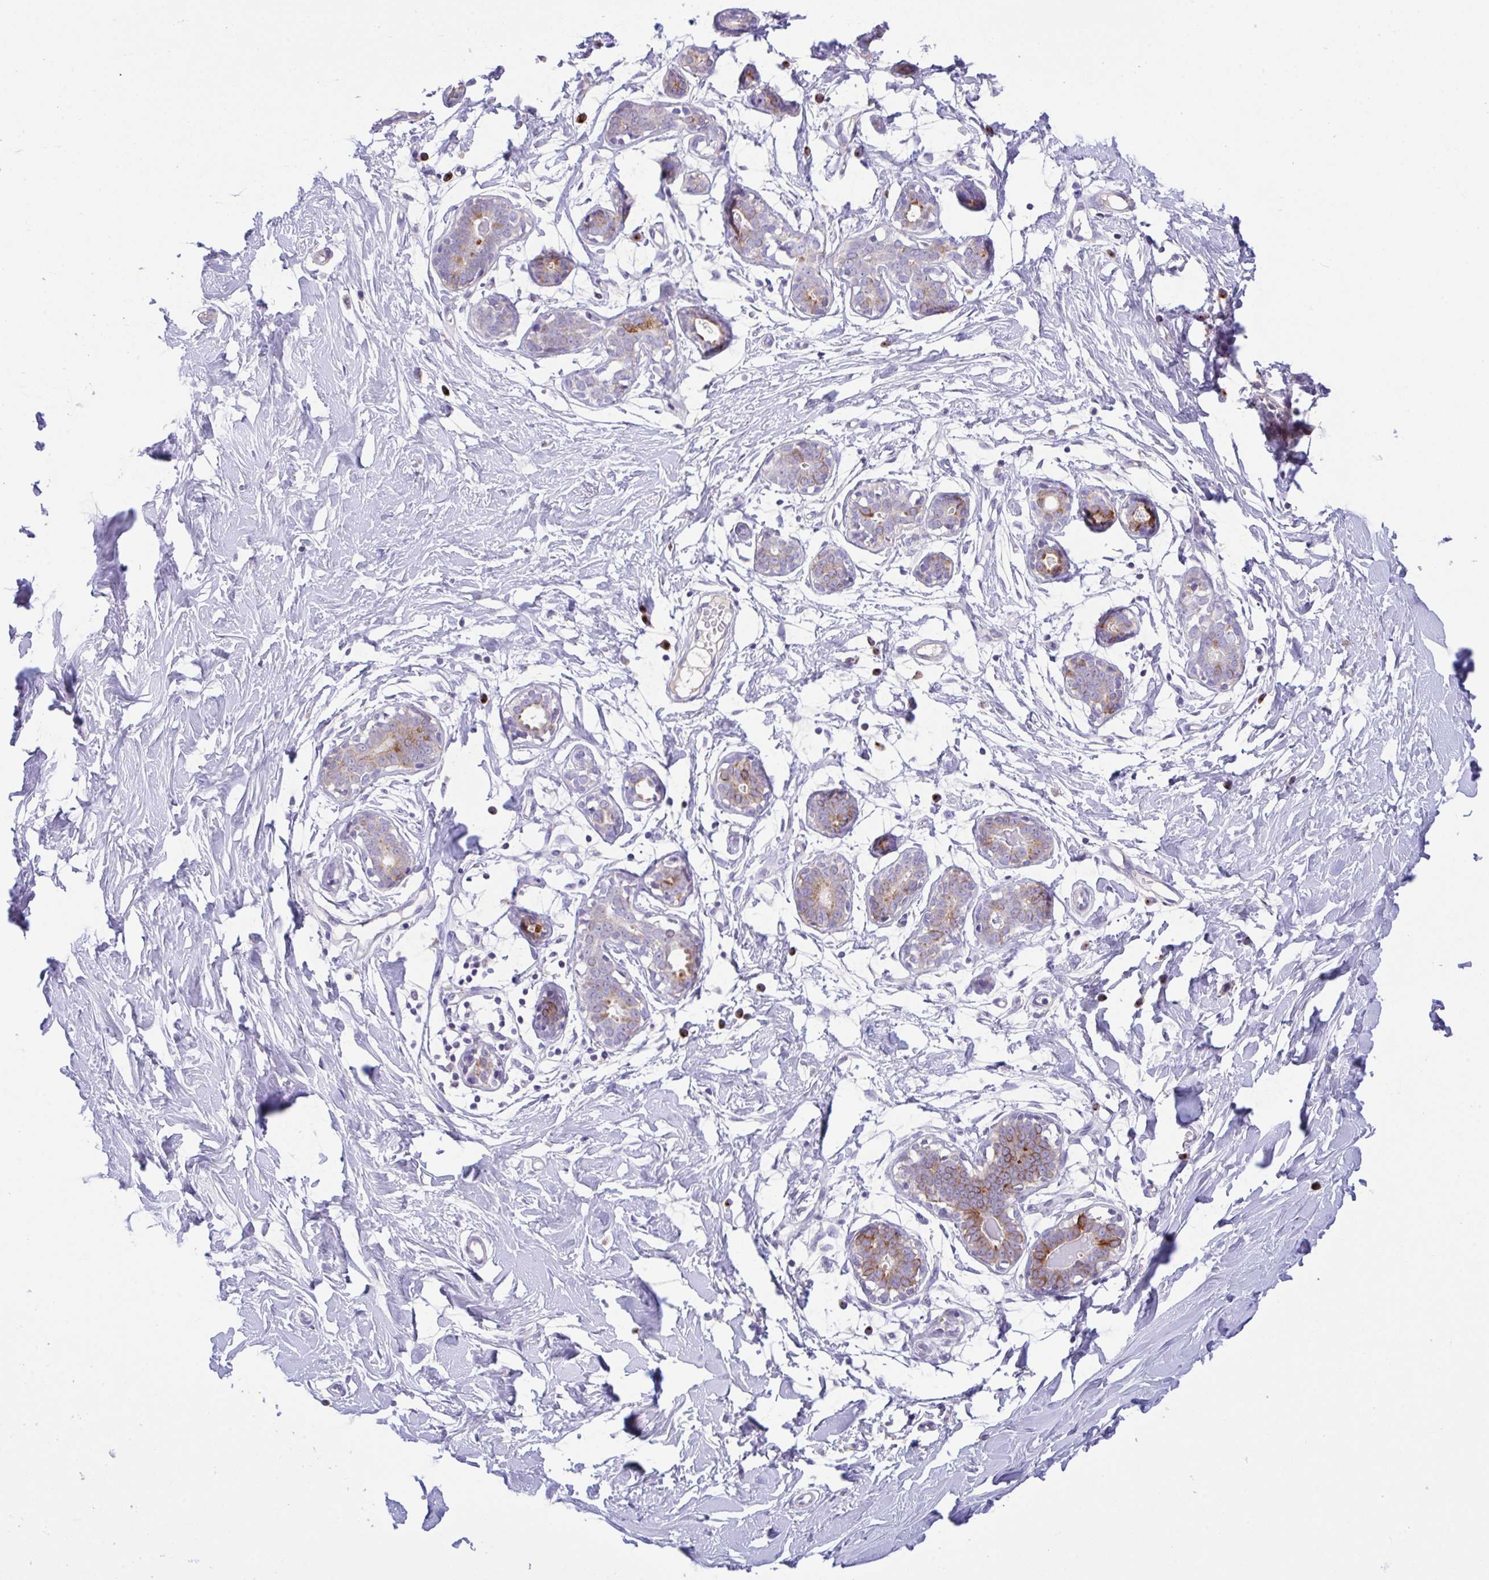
{"staining": {"intensity": "negative", "quantity": "none", "location": "none"}, "tissue": "breast", "cell_type": "Adipocytes", "image_type": "normal", "snomed": [{"axis": "morphology", "description": "Normal tissue, NOS"}, {"axis": "topography", "description": "Breast"}], "caption": "Protein analysis of benign breast demonstrates no significant expression in adipocytes. (DAB immunohistochemistry (IHC) visualized using brightfield microscopy, high magnification).", "gene": "FBXL20", "patient": {"sex": "female", "age": 27}}